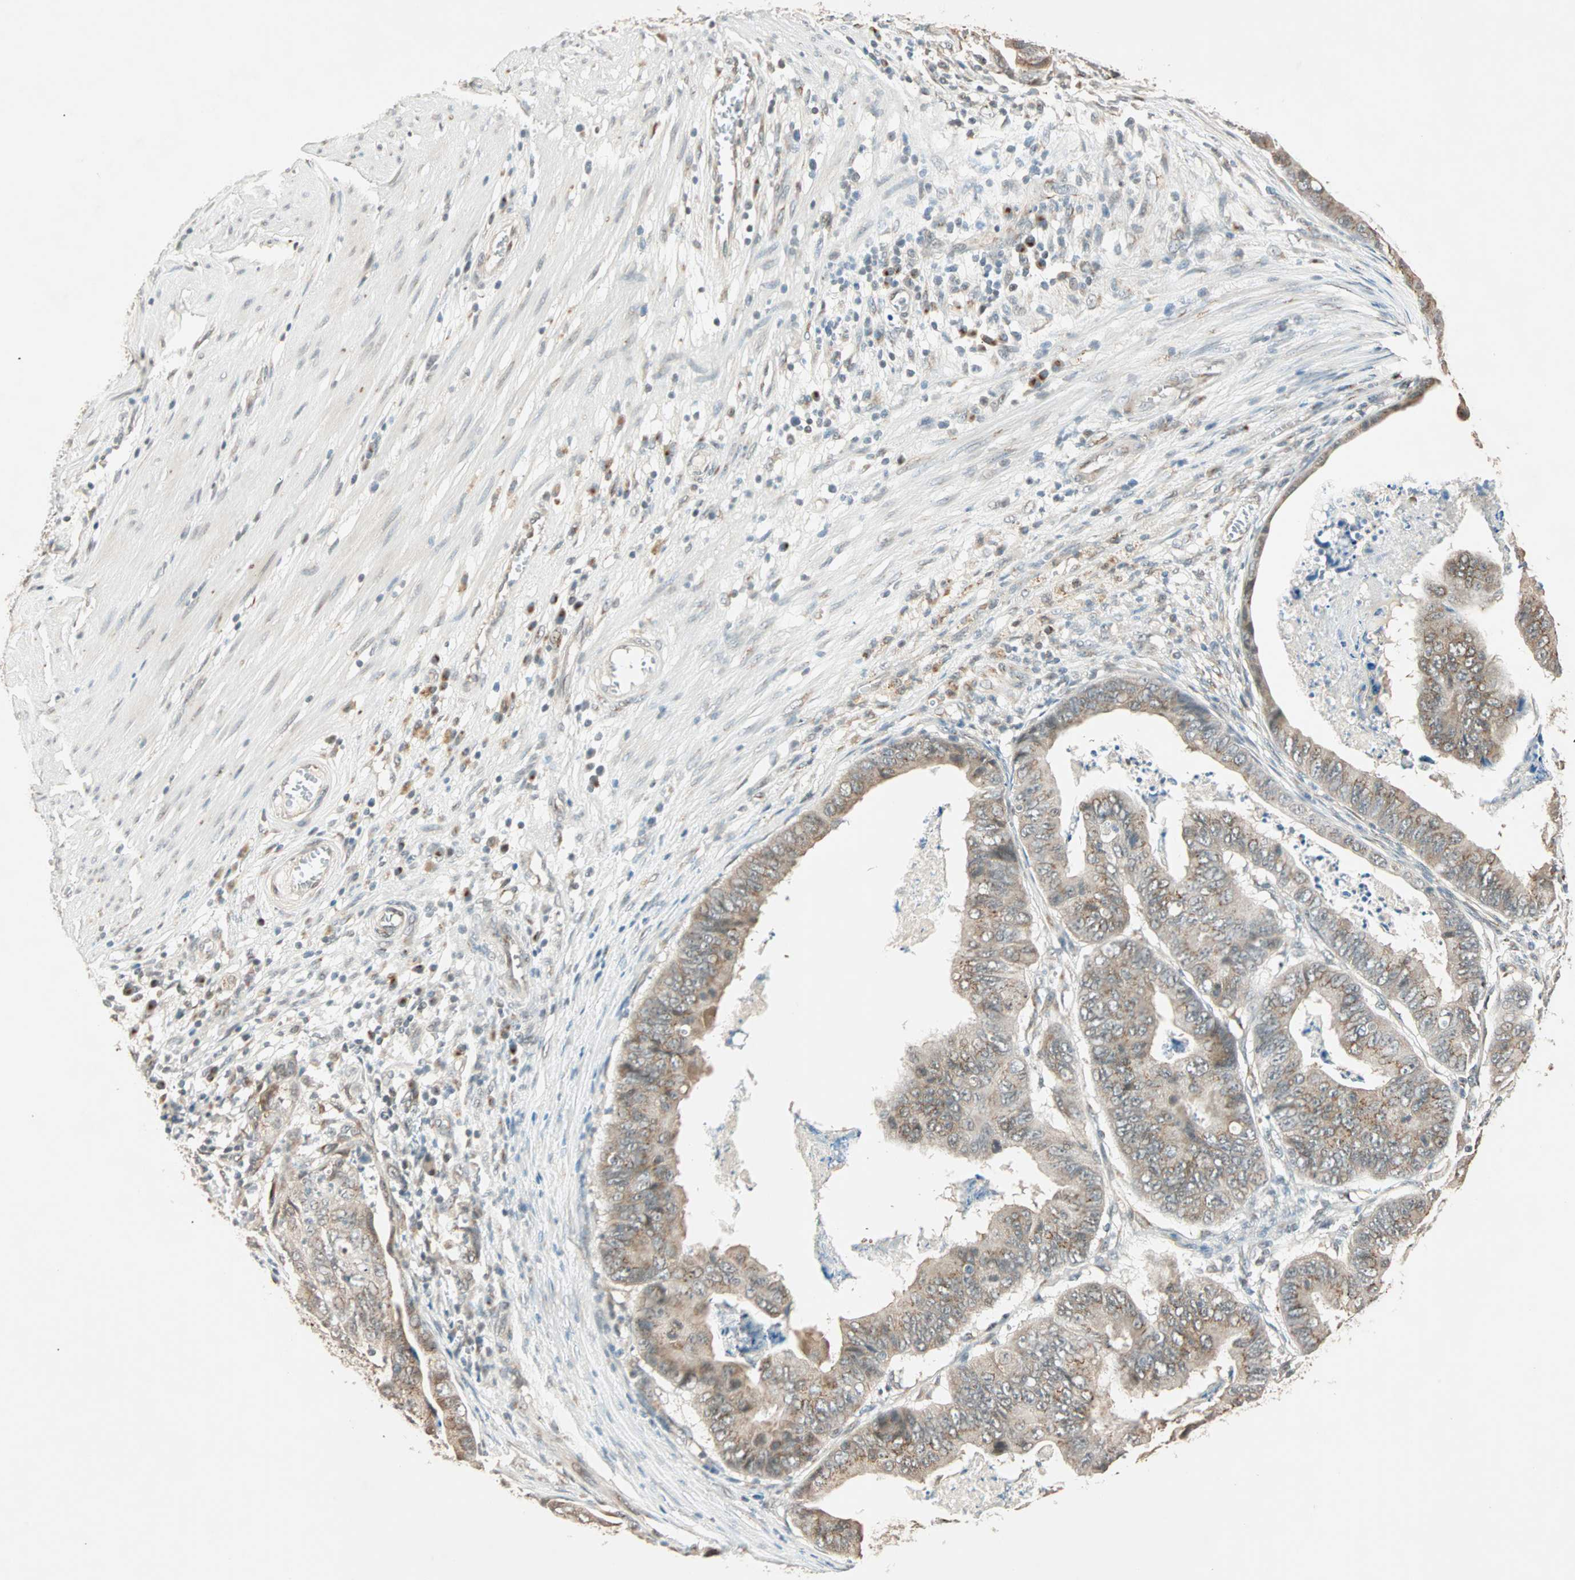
{"staining": {"intensity": "weak", "quantity": "25%-75%", "location": "cytoplasmic/membranous"}, "tissue": "stomach cancer", "cell_type": "Tumor cells", "image_type": "cancer", "snomed": [{"axis": "morphology", "description": "Adenocarcinoma, NOS"}, {"axis": "topography", "description": "Stomach, lower"}], "caption": "Weak cytoplasmic/membranous protein expression is appreciated in approximately 25%-75% of tumor cells in stomach cancer. The staining was performed using DAB to visualize the protein expression in brown, while the nuclei were stained in blue with hematoxylin (Magnification: 20x).", "gene": "PRDM2", "patient": {"sex": "male", "age": 77}}